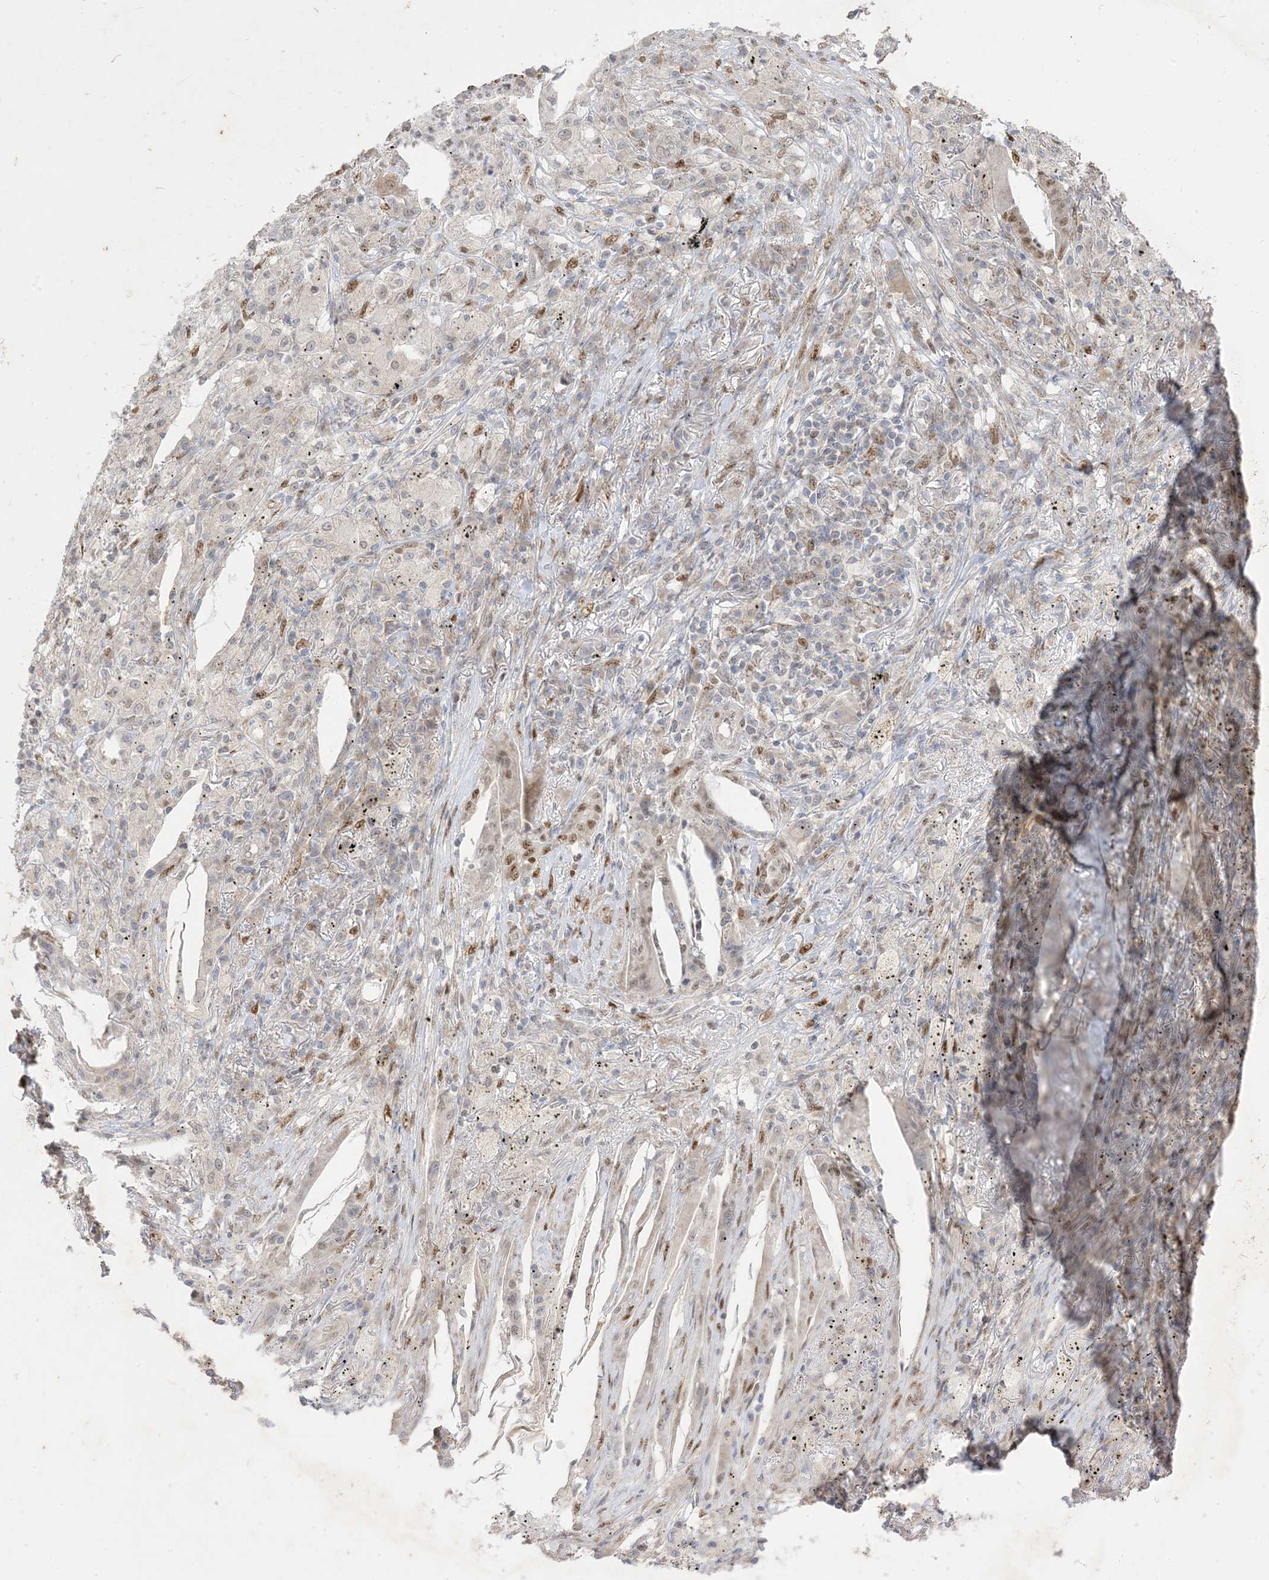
{"staining": {"intensity": "weak", "quantity": "<25%", "location": "nuclear"}, "tissue": "lung cancer", "cell_type": "Tumor cells", "image_type": "cancer", "snomed": [{"axis": "morphology", "description": "Squamous cell carcinoma, NOS"}, {"axis": "topography", "description": "Lung"}], "caption": "Immunohistochemistry (IHC) of human squamous cell carcinoma (lung) displays no positivity in tumor cells. (DAB (3,3'-diaminobenzidine) immunohistochemistry, high magnification).", "gene": "BHLHE40", "patient": {"sex": "female", "age": 63}}